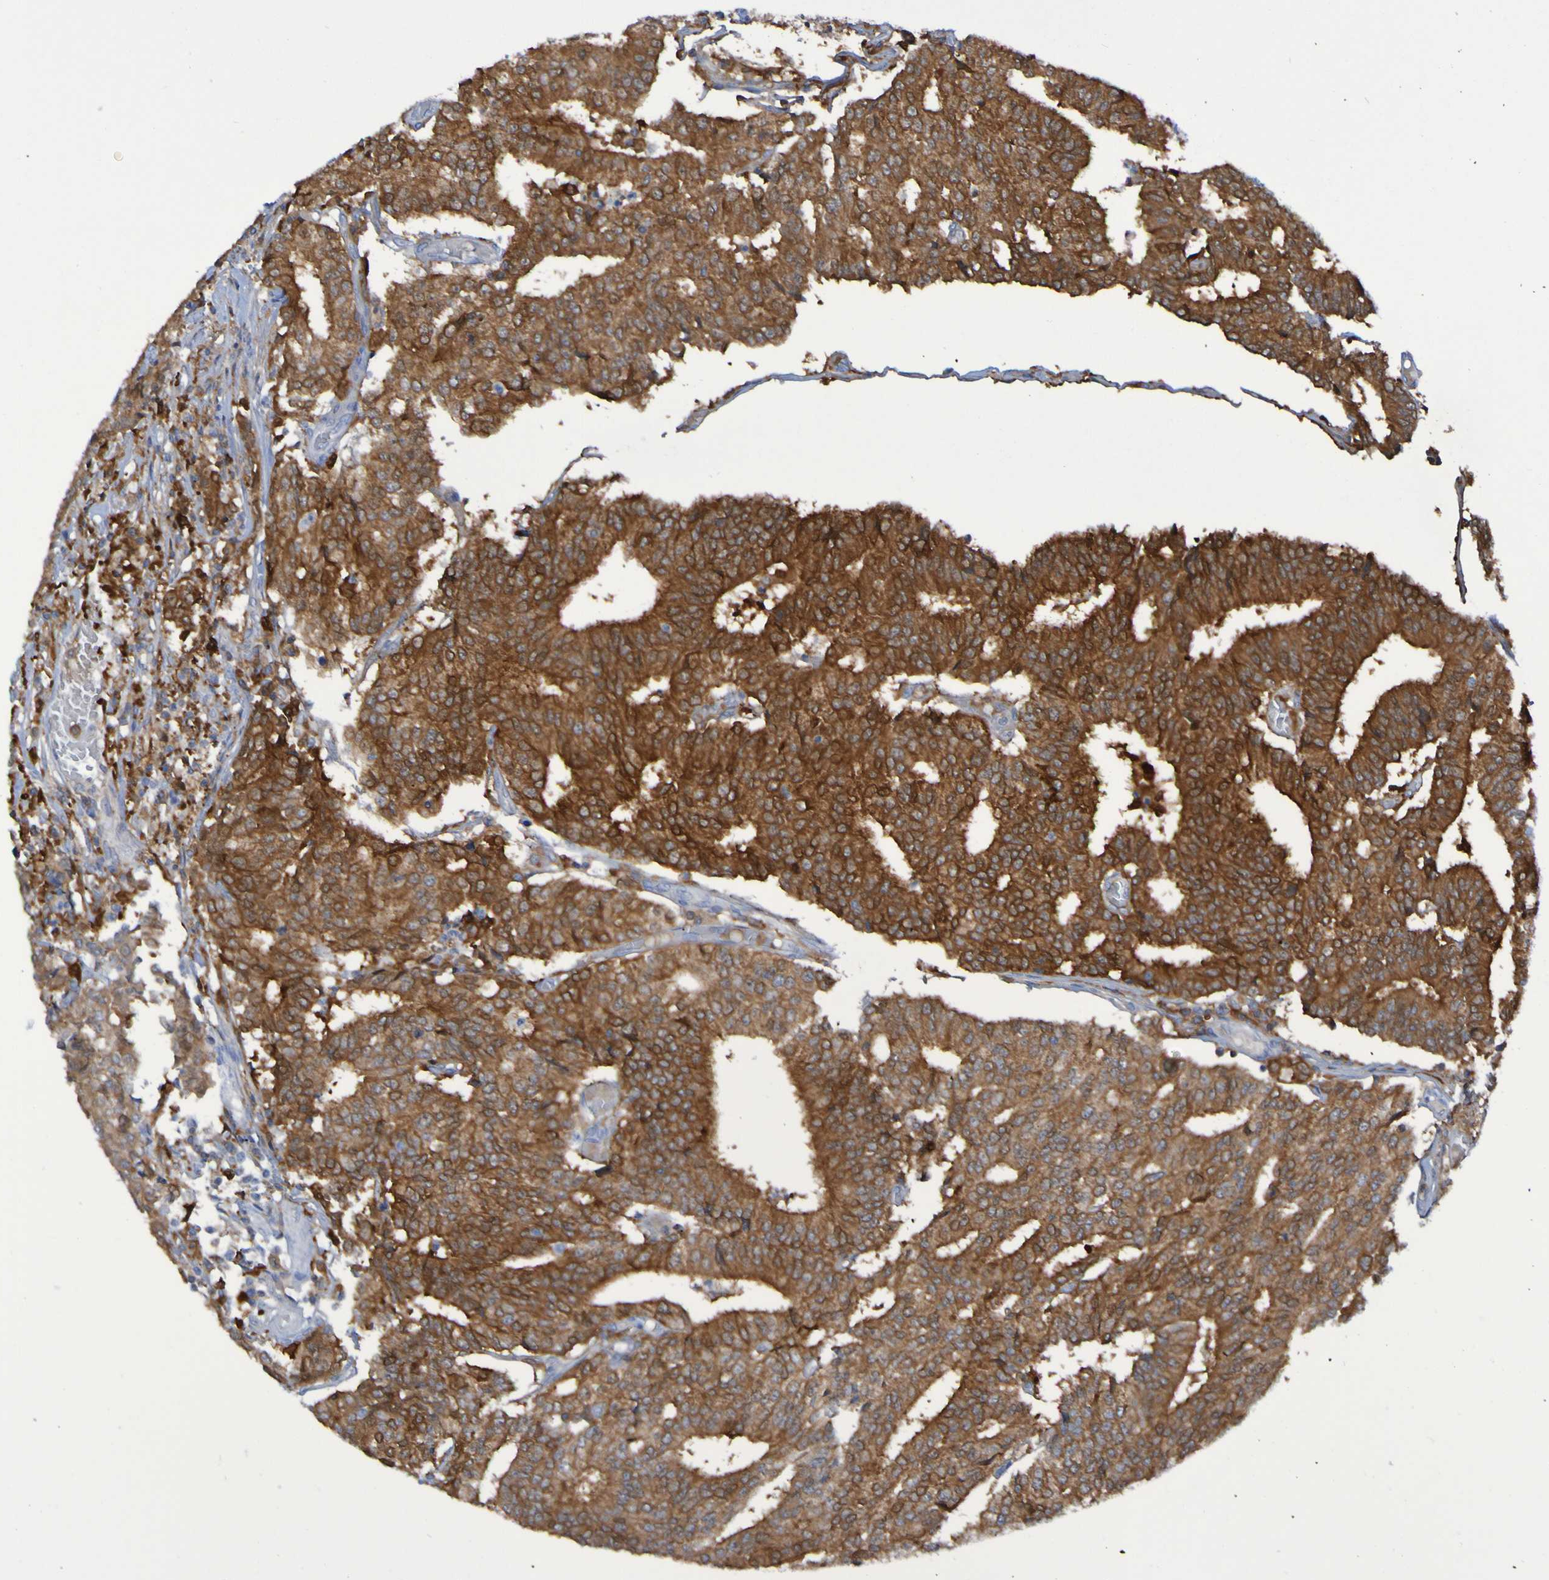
{"staining": {"intensity": "moderate", "quantity": ">75%", "location": "cytoplasmic/membranous"}, "tissue": "prostate cancer", "cell_type": "Tumor cells", "image_type": "cancer", "snomed": [{"axis": "morphology", "description": "Normal tissue, NOS"}, {"axis": "morphology", "description": "Adenocarcinoma, High grade"}, {"axis": "topography", "description": "Prostate"}, {"axis": "topography", "description": "Seminal veicle"}], "caption": "The immunohistochemical stain labels moderate cytoplasmic/membranous staining in tumor cells of prostate high-grade adenocarcinoma tissue.", "gene": "MPPE1", "patient": {"sex": "male", "age": 55}}